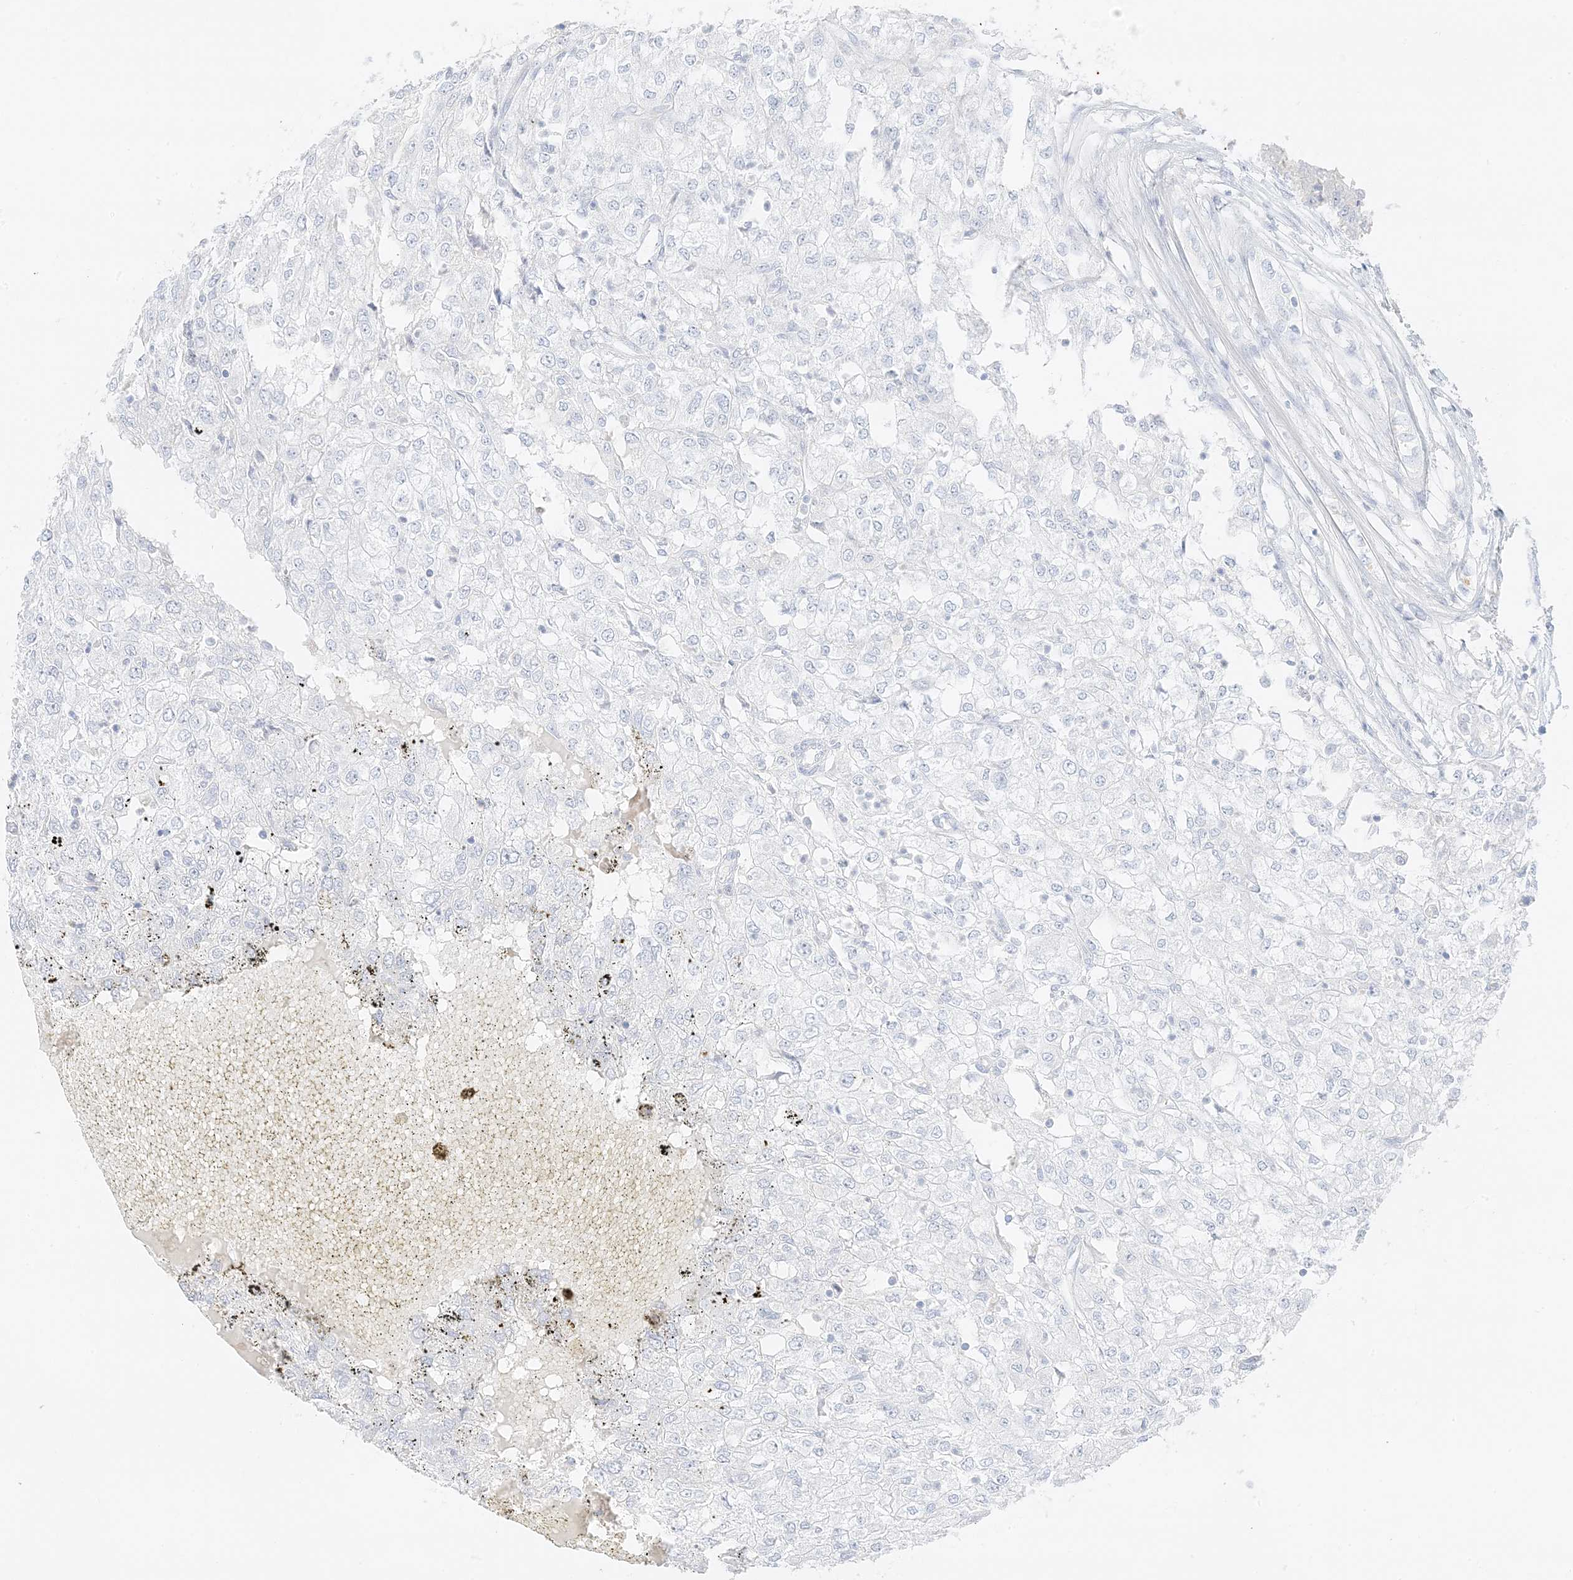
{"staining": {"intensity": "negative", "quantity": "none", "location": "none"}, "tissue": "renal cancer", "cell_type": "Tumor cells", "image_type": "cancer", "snomed": [{"axis": "morphology", "description": "Adenocarcinoma, NOS"}, {"axis": "topography", "description": "Kidney"}], "caption": "Immunohistochemical staining of renal adenocarcinoma demonstrates no significant positivity in tumor cells. Nuclei are stained in blue.", "gene": "ZBTB41", "patient": {"sex": "female", "age": 54}}